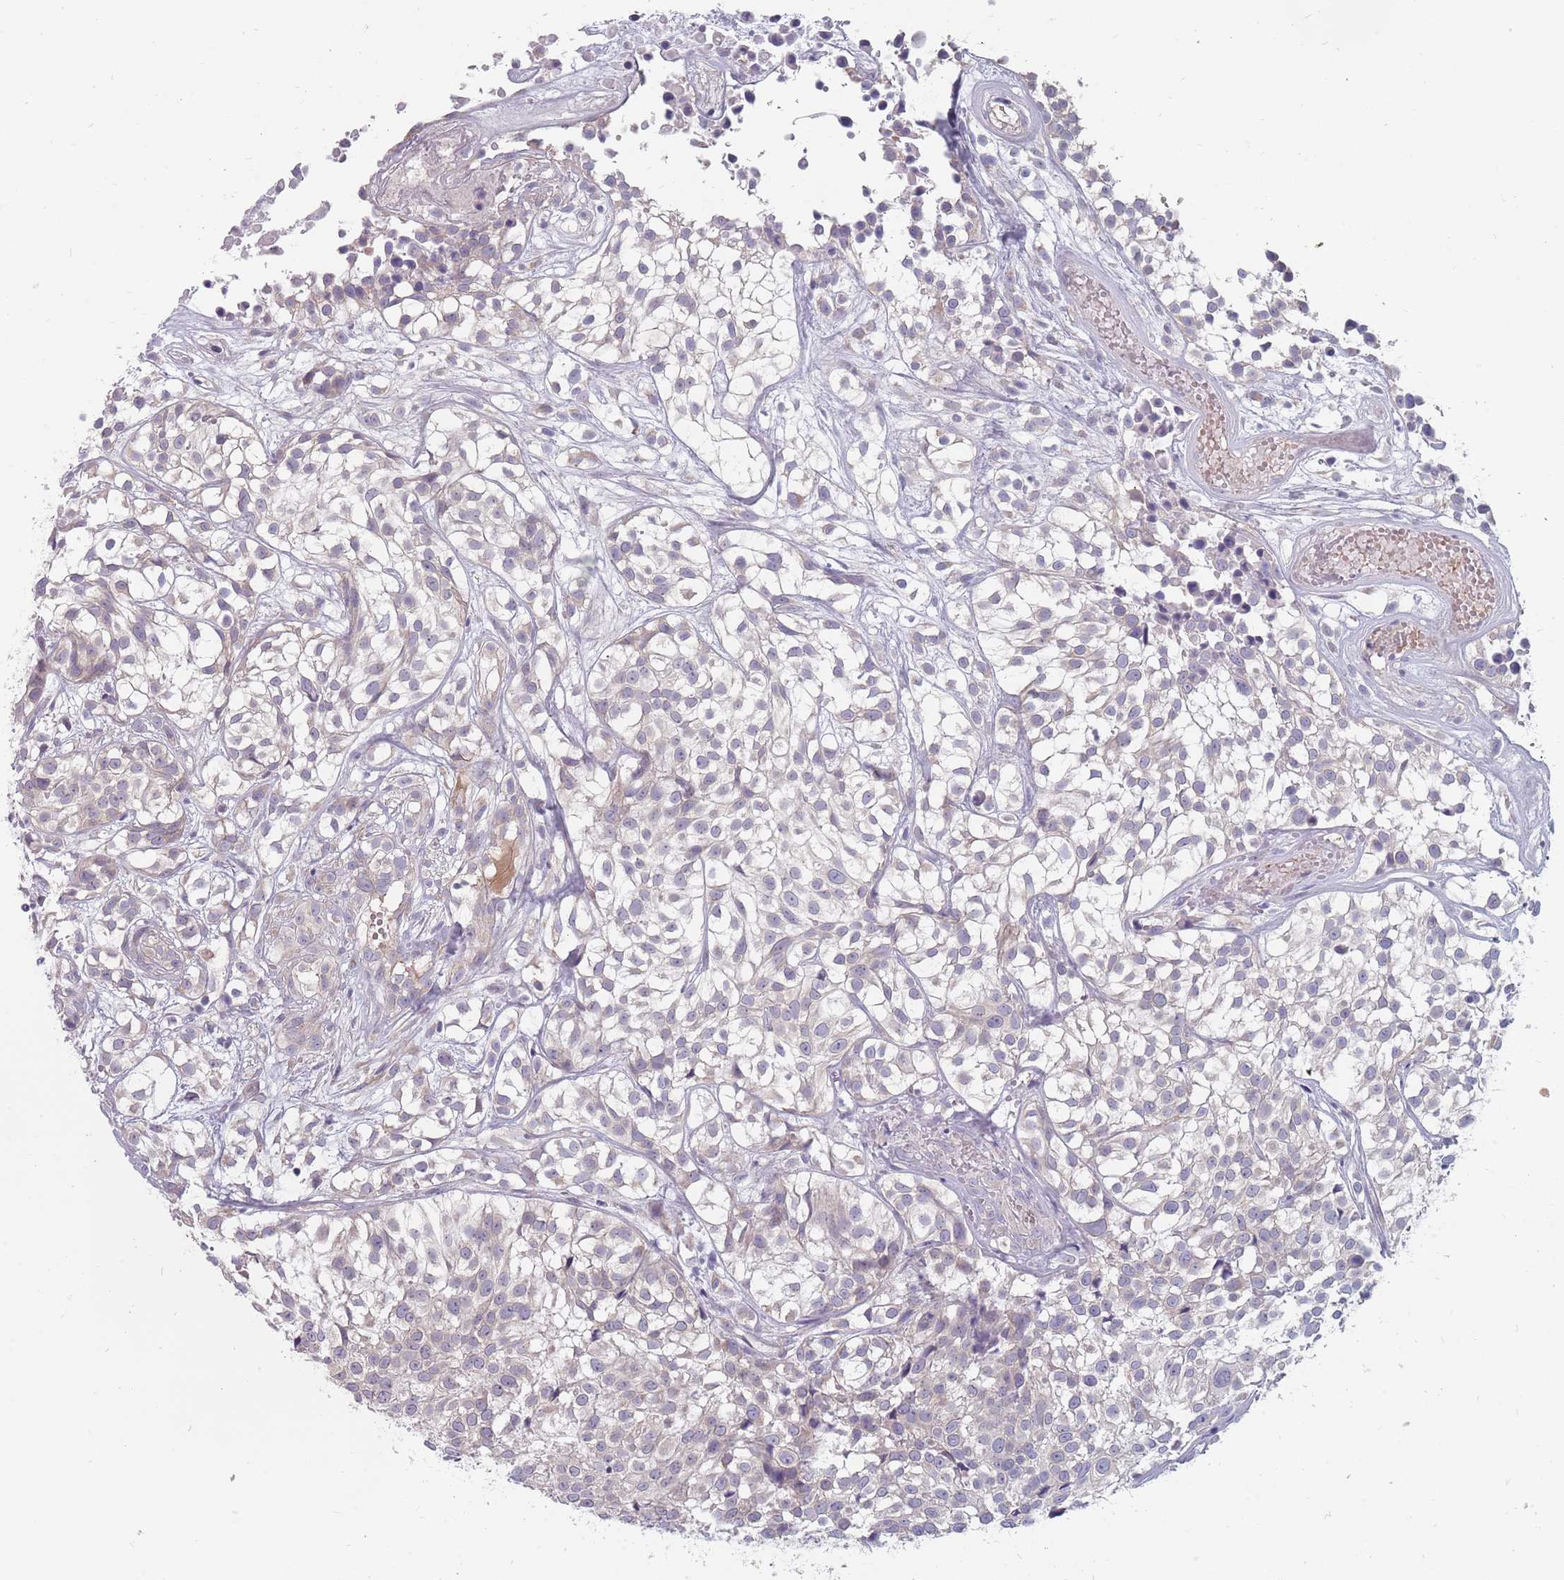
{"staining": {"intensity": "weak", "quantity": "<25%", "location": "cytoplasmic/membranous"}, "tissue": "urothelial cancer", "cell_type": "Tumor cells", "image_type": "cancer", "snomed": [{"axis": "morphology", "description": "Urothelial carcinoma, High grade"}, {"axis": "topography", "description": "Urinary bladder"}], "caption": "The image exhibits no staining of tumor cells in urothelial cancer. Nuclei are stained in blue.", "gene": "CMTR2", "patient": {"sex": "male", "age": 56}}